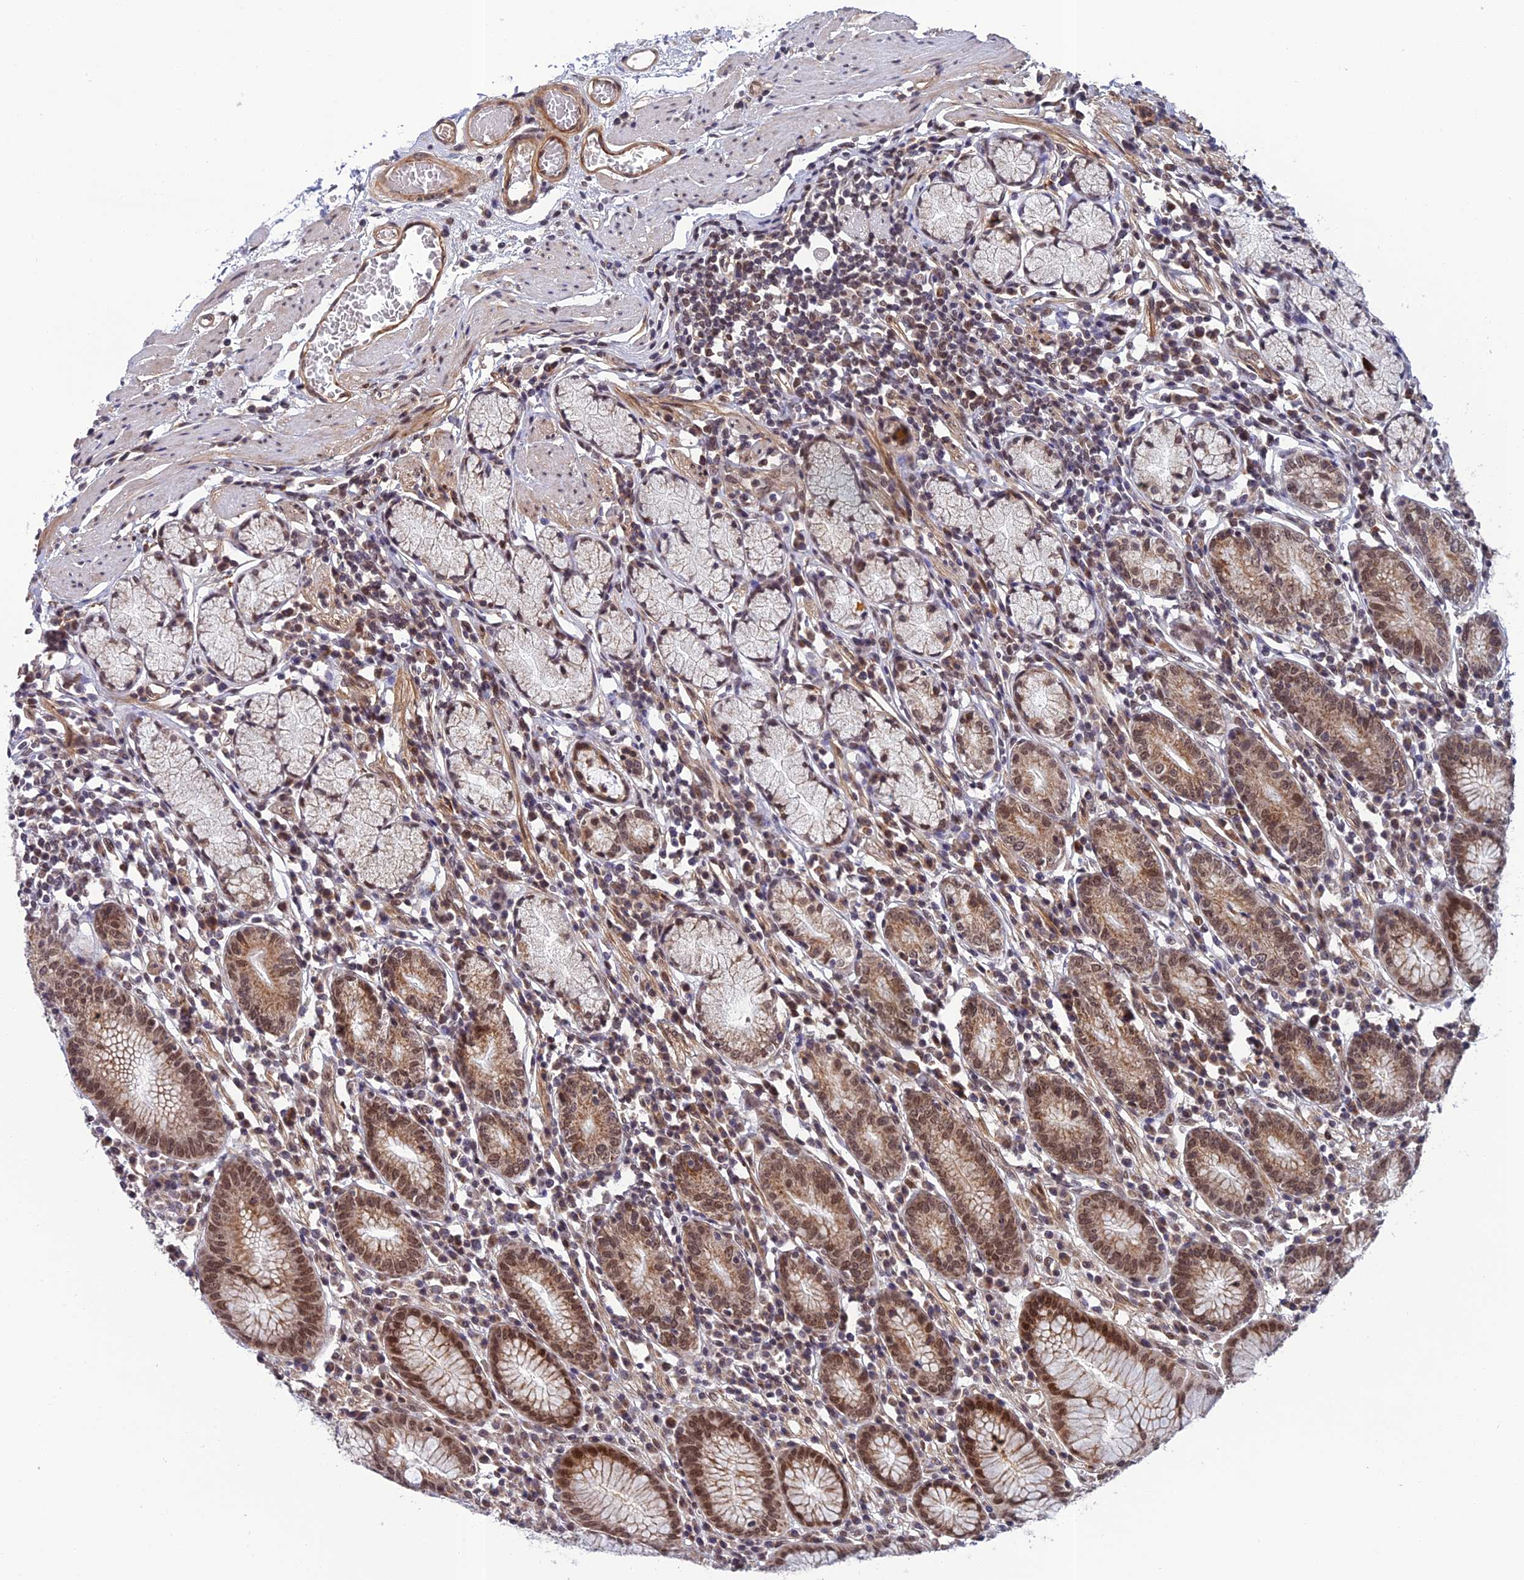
{"staining": {"intensity": "moderate", "quantity": ">75%", "location": "cytoplasmic/membranous,nuclear"}, "tissue": "stomach", "cell_type": "Glandular cells", "image_type": "normal", "snomed": [{"axis": "morphology", "description": "Normal tissue, NOS"}, {"axis": "topography", "description": "Stomach"}], "caption": "Protein analysis of unremarkable stomach shows moderate cytoplasmic/membranous,nuclear staining in about >75% of glandular cells. Ihc stains the protein in brown and the nuclei are stained blue.", "gene": "REXO1", "patient": {"sex": "male", "age": 55}}